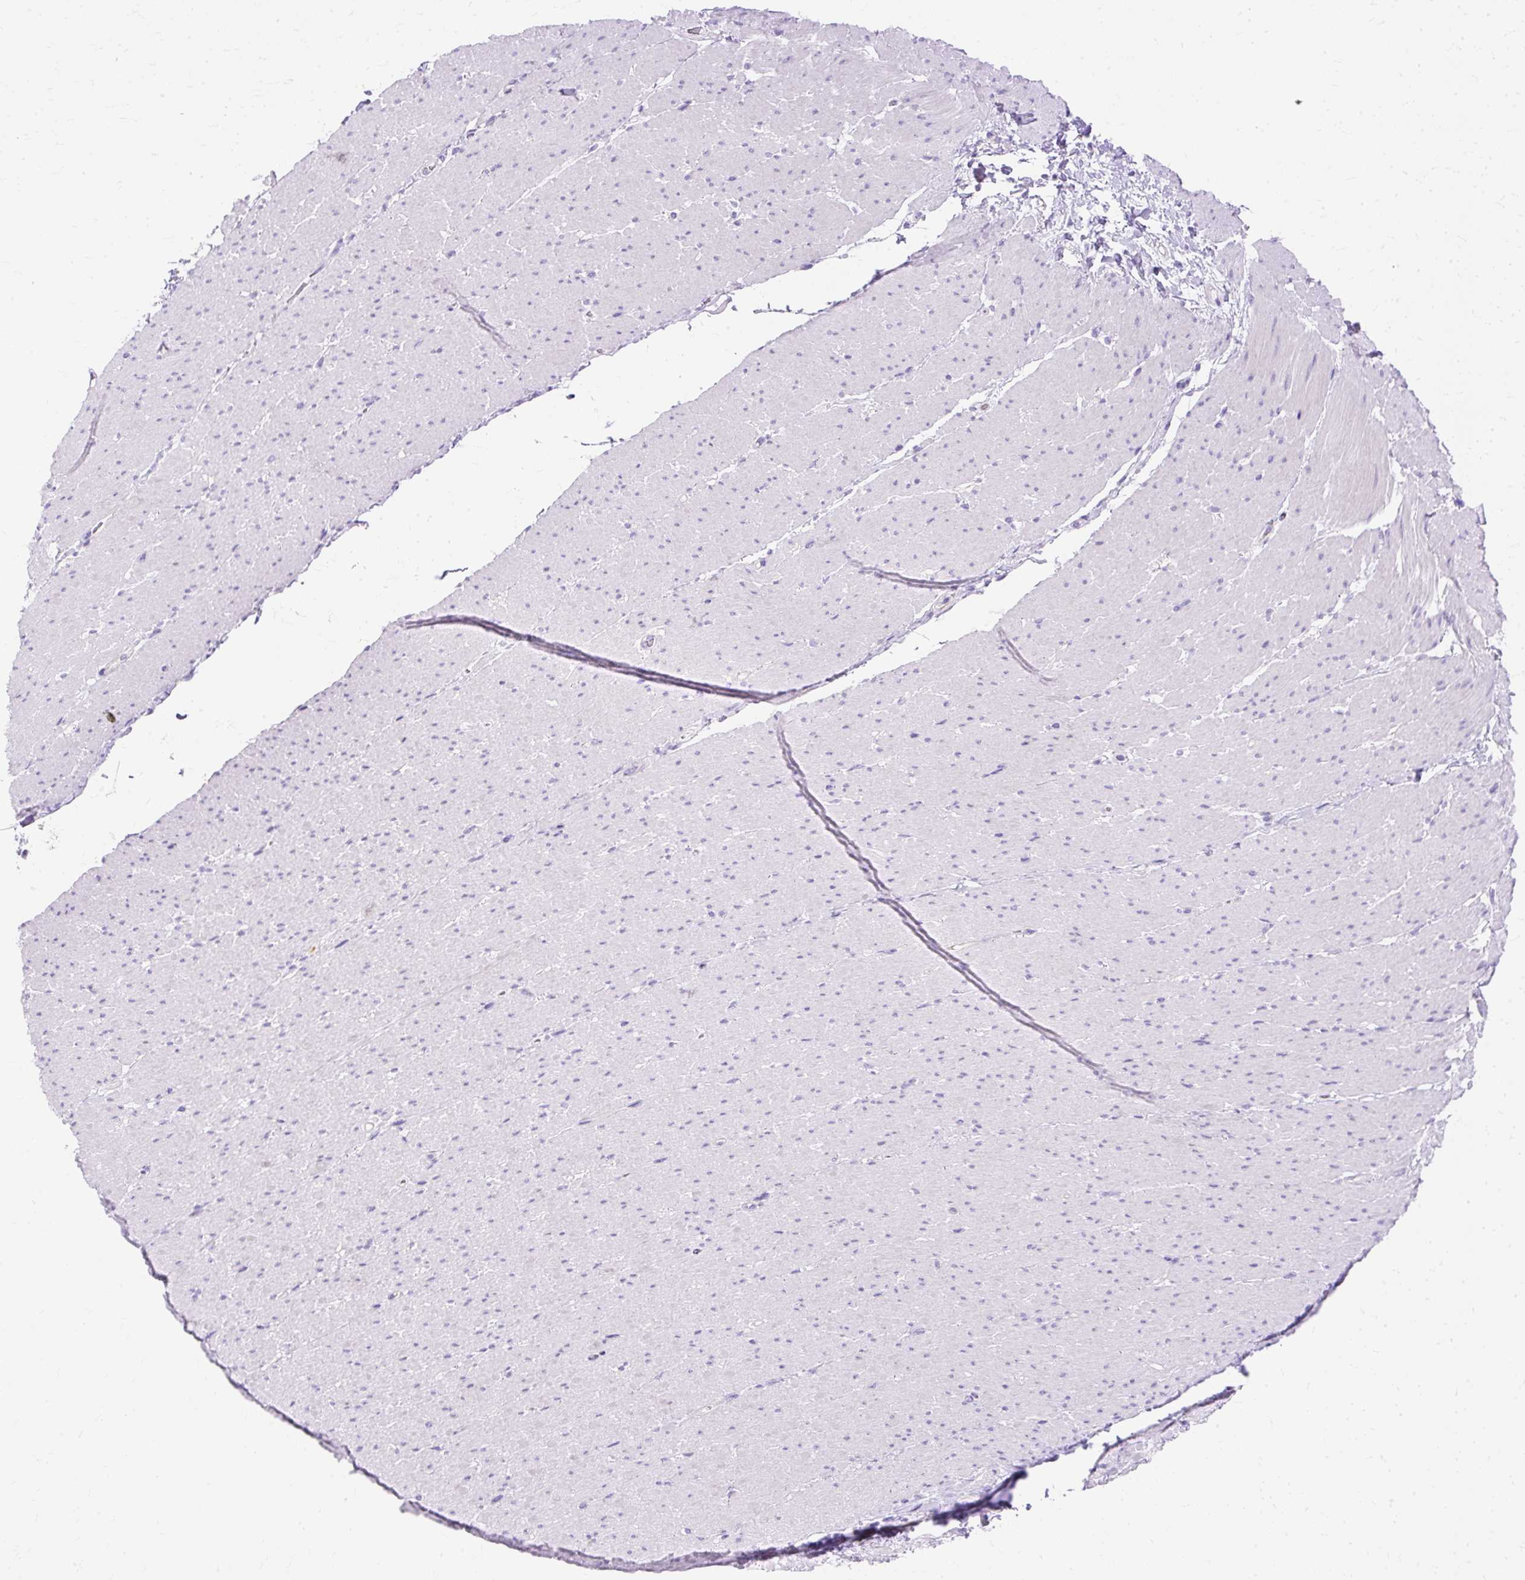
{"staining": {"intensity": "negative", "quantity": "none", "location": "none"}, "tissue": "smooth muscle", "cell_type": "Smooth muscle cells", "image_type": "normal", "snomed": [{"axis": "morphology", "description": "Normal tissue, NOS"}, {"axis": "topography", "description": "Smooth muscle"}, {"axis": "topography", "description": "Rectum"}], "caption": "The image displays no staining of smooth muscle cells in benign smooth muscle. (DAB immunohistochemistry visualized using brightfield microscopy, high magnification).", "gene": "MYO6", "patient": {"sex": "male", "age": 53}}